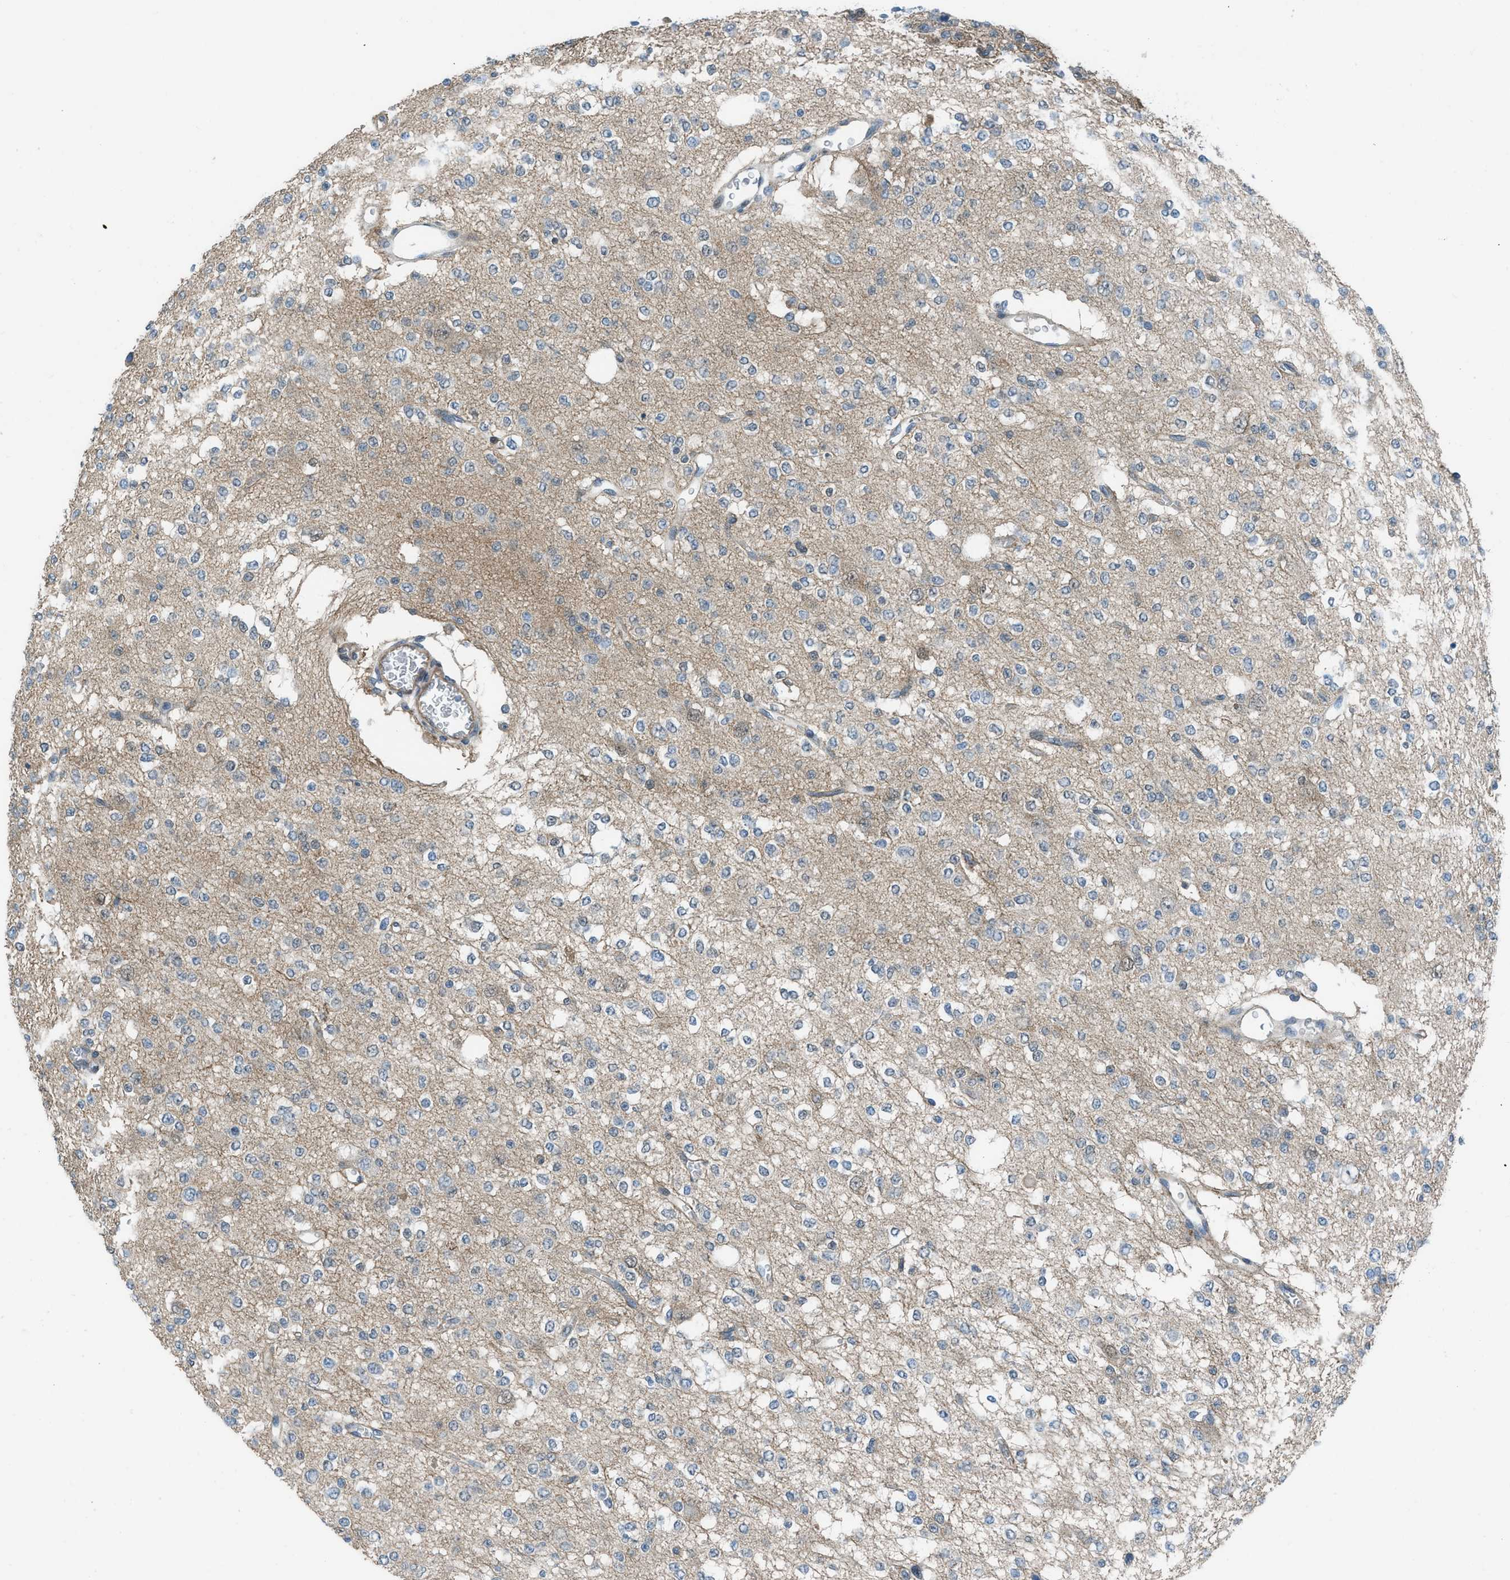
{"staining": {"intensity": "weak", "quantity": "<25%", "location": "cytoplasmic/membranous"}, "tissue": "glioma", "cell_type": "Tumor cells", "image_type": "cancer", "snomed": [{"axis": "morphology", "description": "Glioma, malignant, Low grade"}, {"axis": "topography", "description": "Brain"}], "caption": "Tumor cells are negative for brown protein staining in glioma.", "gene": "PRKN", "patient": {"sex": "male", "age": 38}}